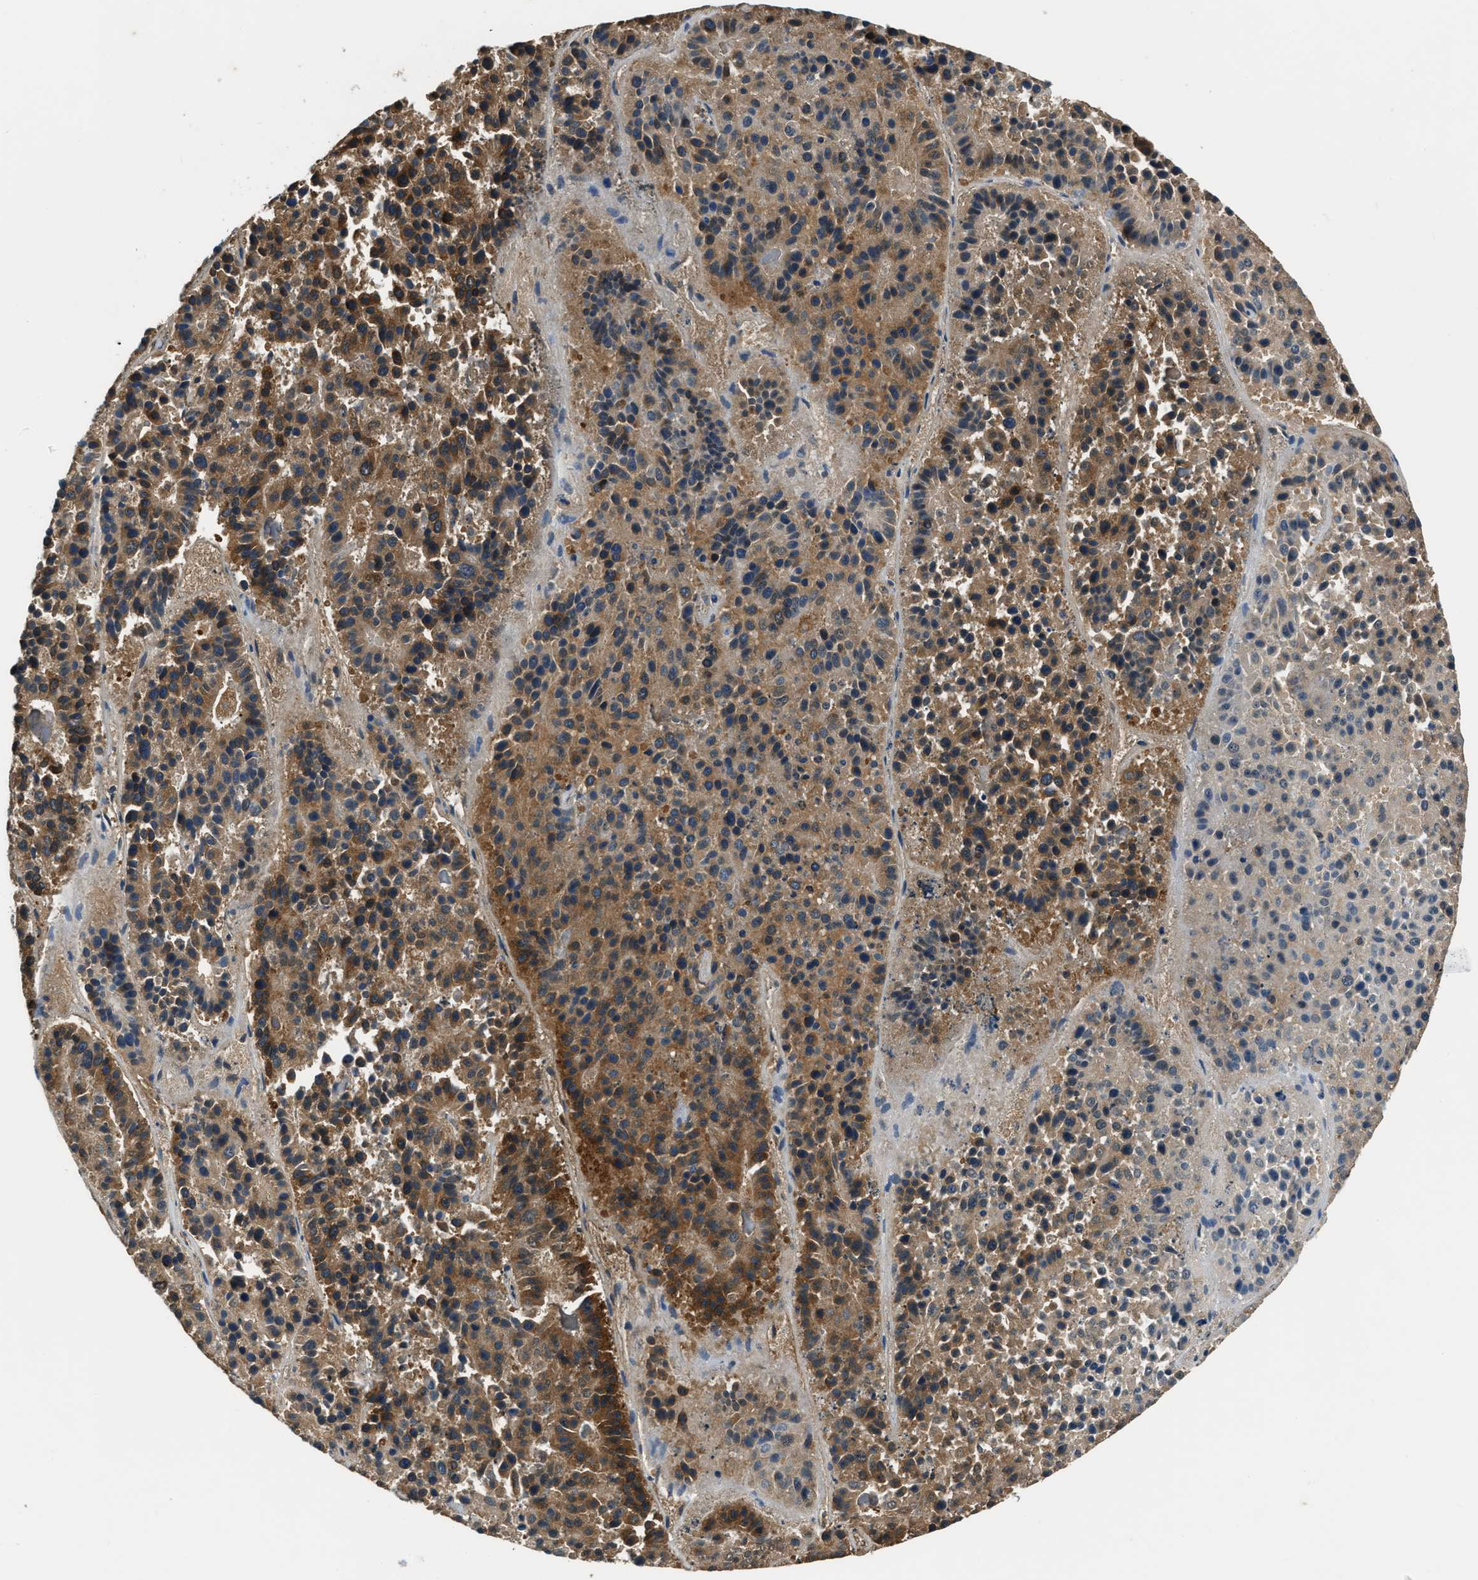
{"staining": {"intensity": "moderate", "quantity": ">75%", "location": "cytoplasmic/membranous"}, "tissue": "pancreatic cancer", "cell_type": "Tumor cells", "image_type": "cancer", "snomed": [{"axis": "morphology", "description": "Adenocarcinoma, NOS"}, {"axis": "topography", "description": "Pancreas"}], "caption": "A brown stain shows moderate cytoplasmic/membranous staining of a protein in pancreatic adenocarcinoma tumor cells.", "gene": "EEA1", "patient": {"sex": "male", "age": 50}}